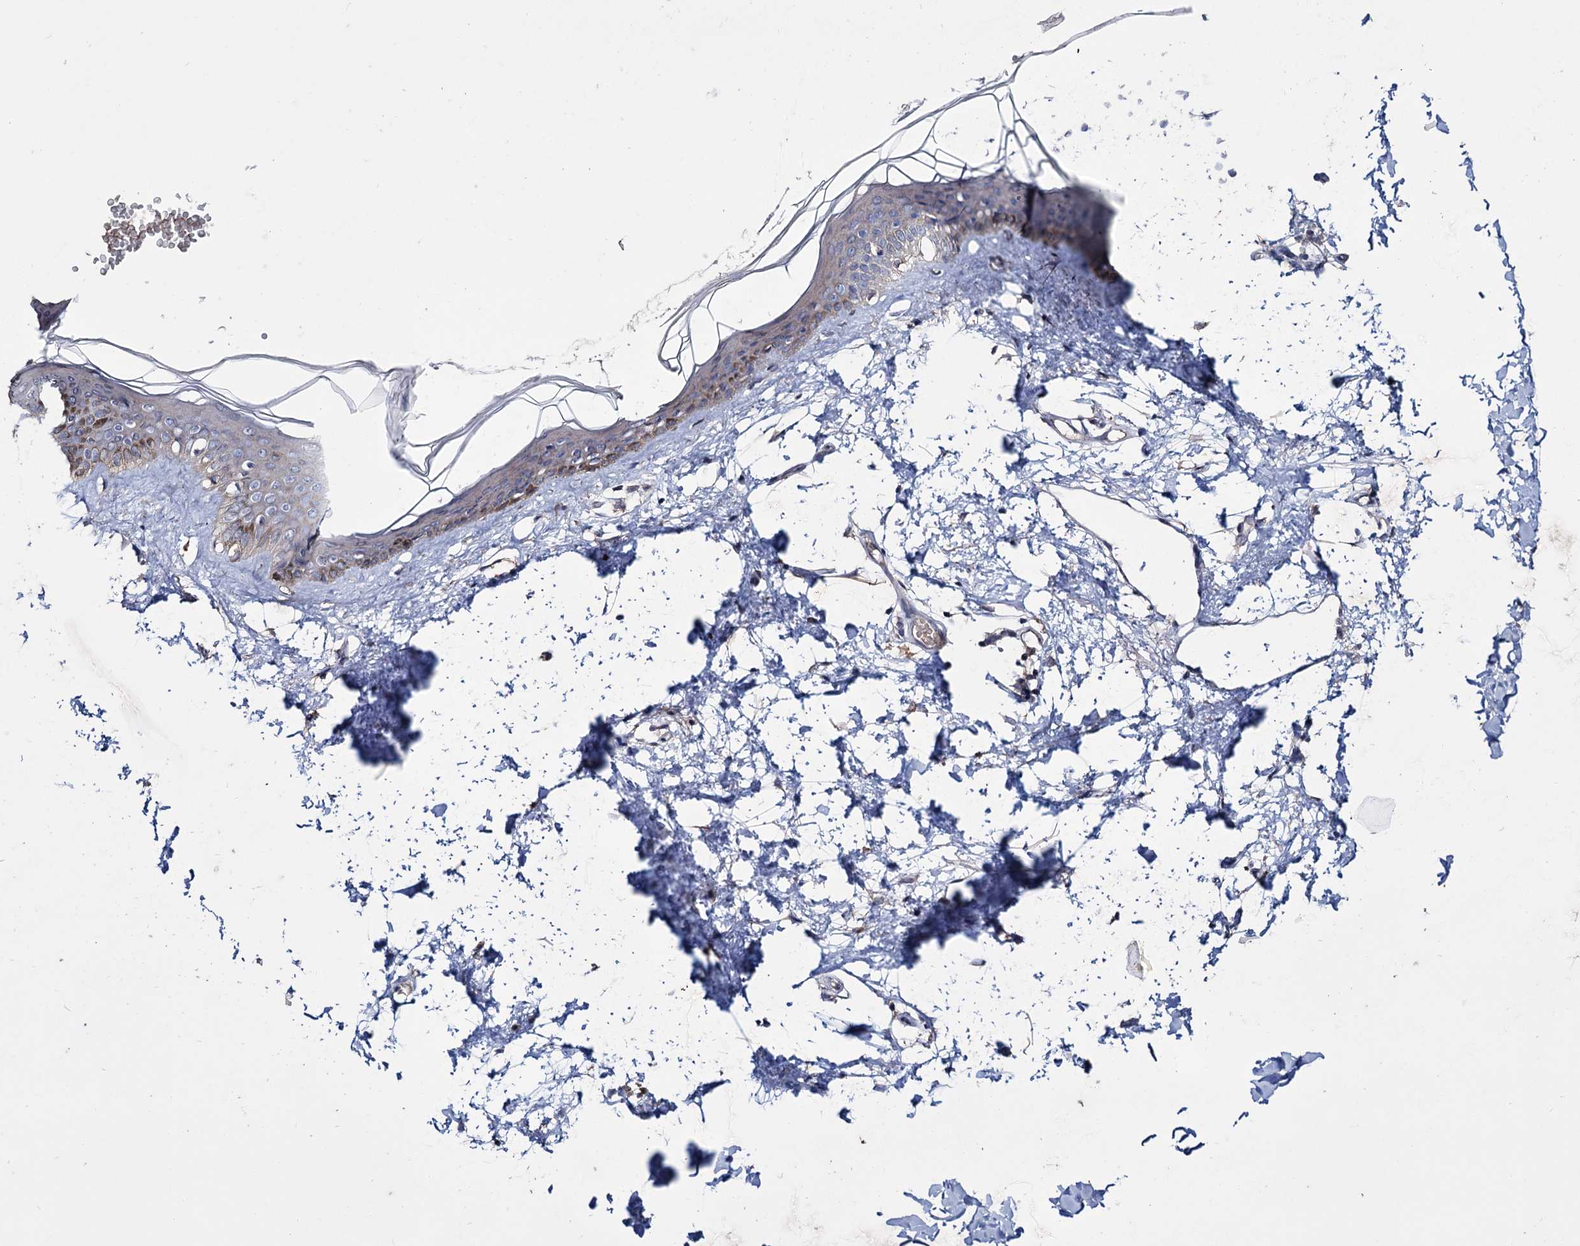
{"staining": {"intensity": "negative", "quantity": "none", "location": "none"}, "tissue": "skin", "cell_type": "Fibroblasts", "image_type": "normal", "snomed": [{"axis": "morphology", "description": "Normal tissue, NOS"}, {"axis": "topography", "description": "Skin"}], "caption": "Photomicrograph shows no protein staining in fibroblasts of normal skin. (DAB immunohistochemistry (IHC), high magnification).", "gene": "EPB41L5", "patient": {"sex": "female", "age": 58}}